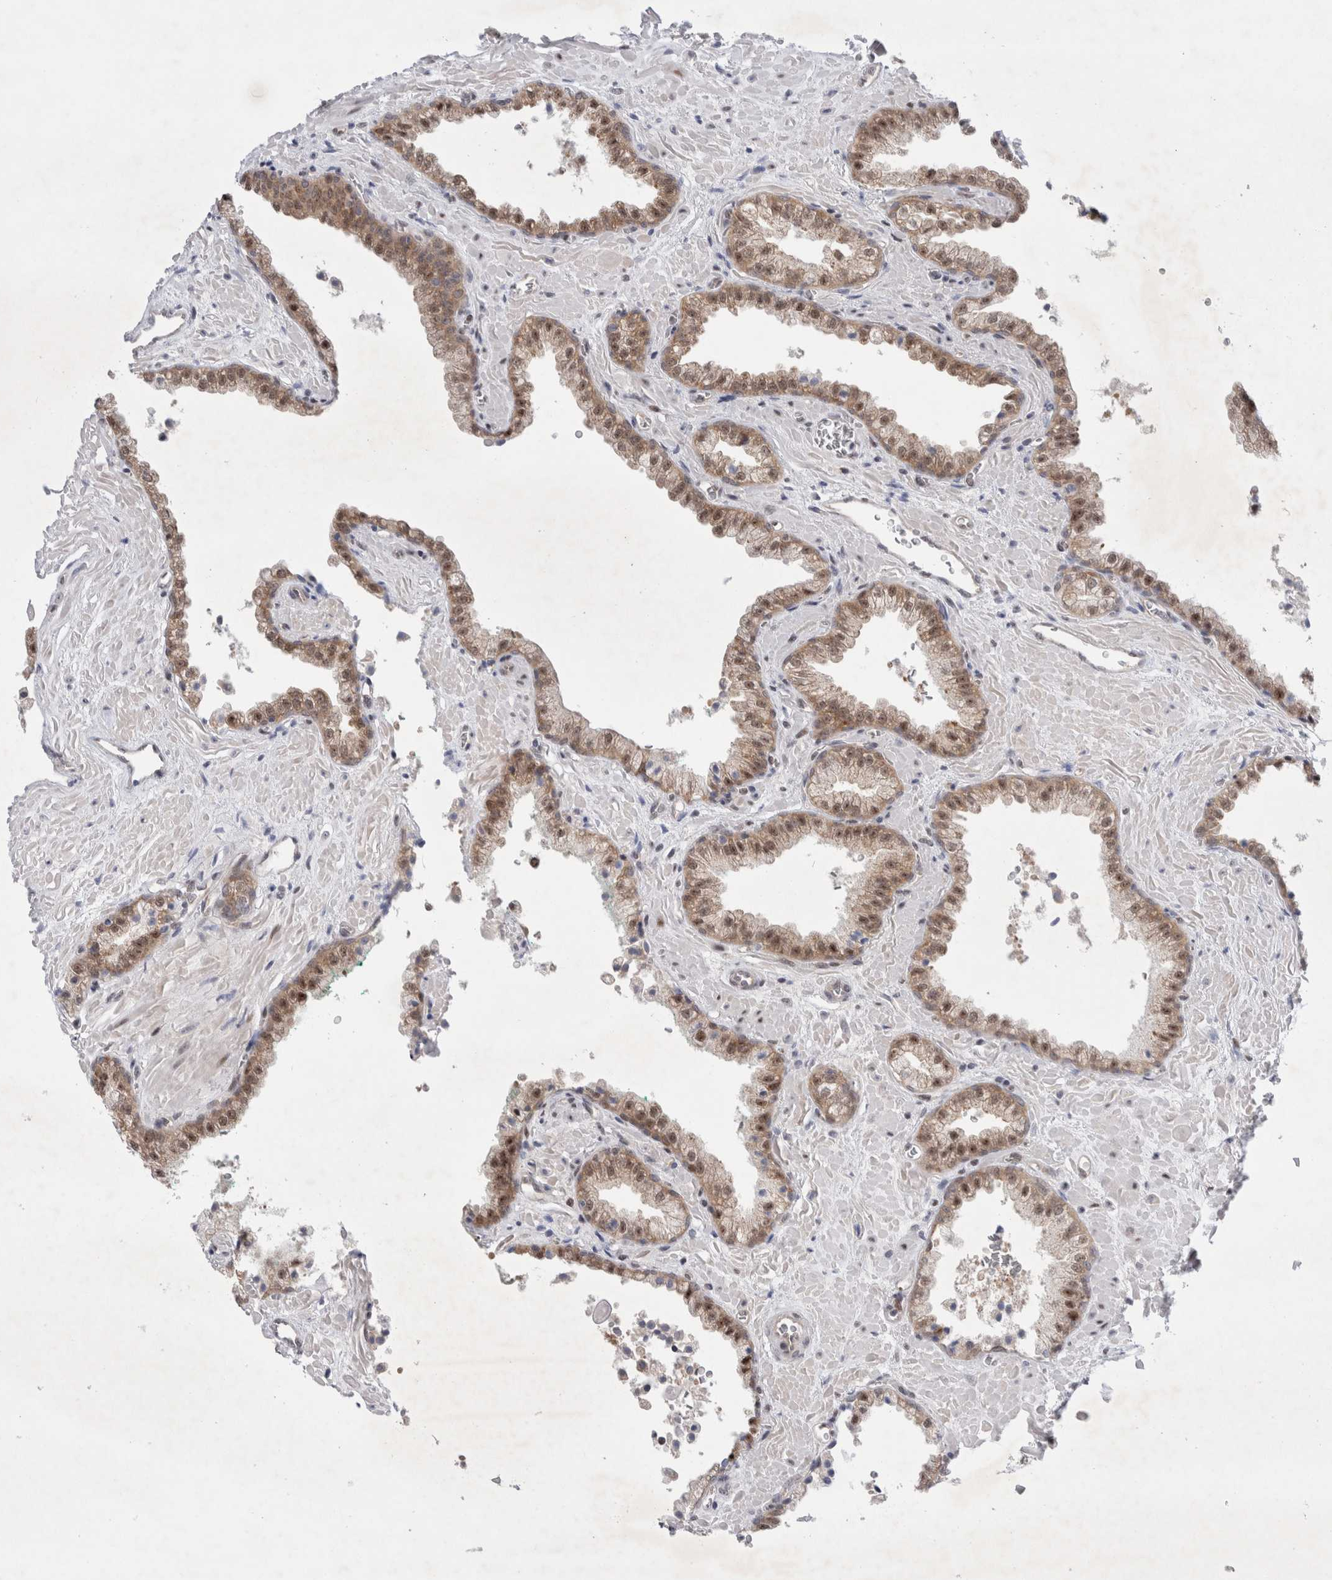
{"staining": {"intensity": "moderate", "quantity": ">75%", "location": "cytoplasmic/membranous,nuclear"}, "tissue": "prostate cancer", "cell_type": "Tumor cells", "image_type": "cancer", "snomed": [{"axis": "morphology", "description": "Adenocarcinoma, Low grade"}, {"axis": "topography", "description": "Prostate"}], "caption": "About >75% of tumor cells in prostate cancer demonstrate moderate cytoplasmic/membranous and nuclear protein expression as visualized by brown immunohistochemical staining.", "gene": "WIPF2", "patient": {"sex": "male", "age": 71}}